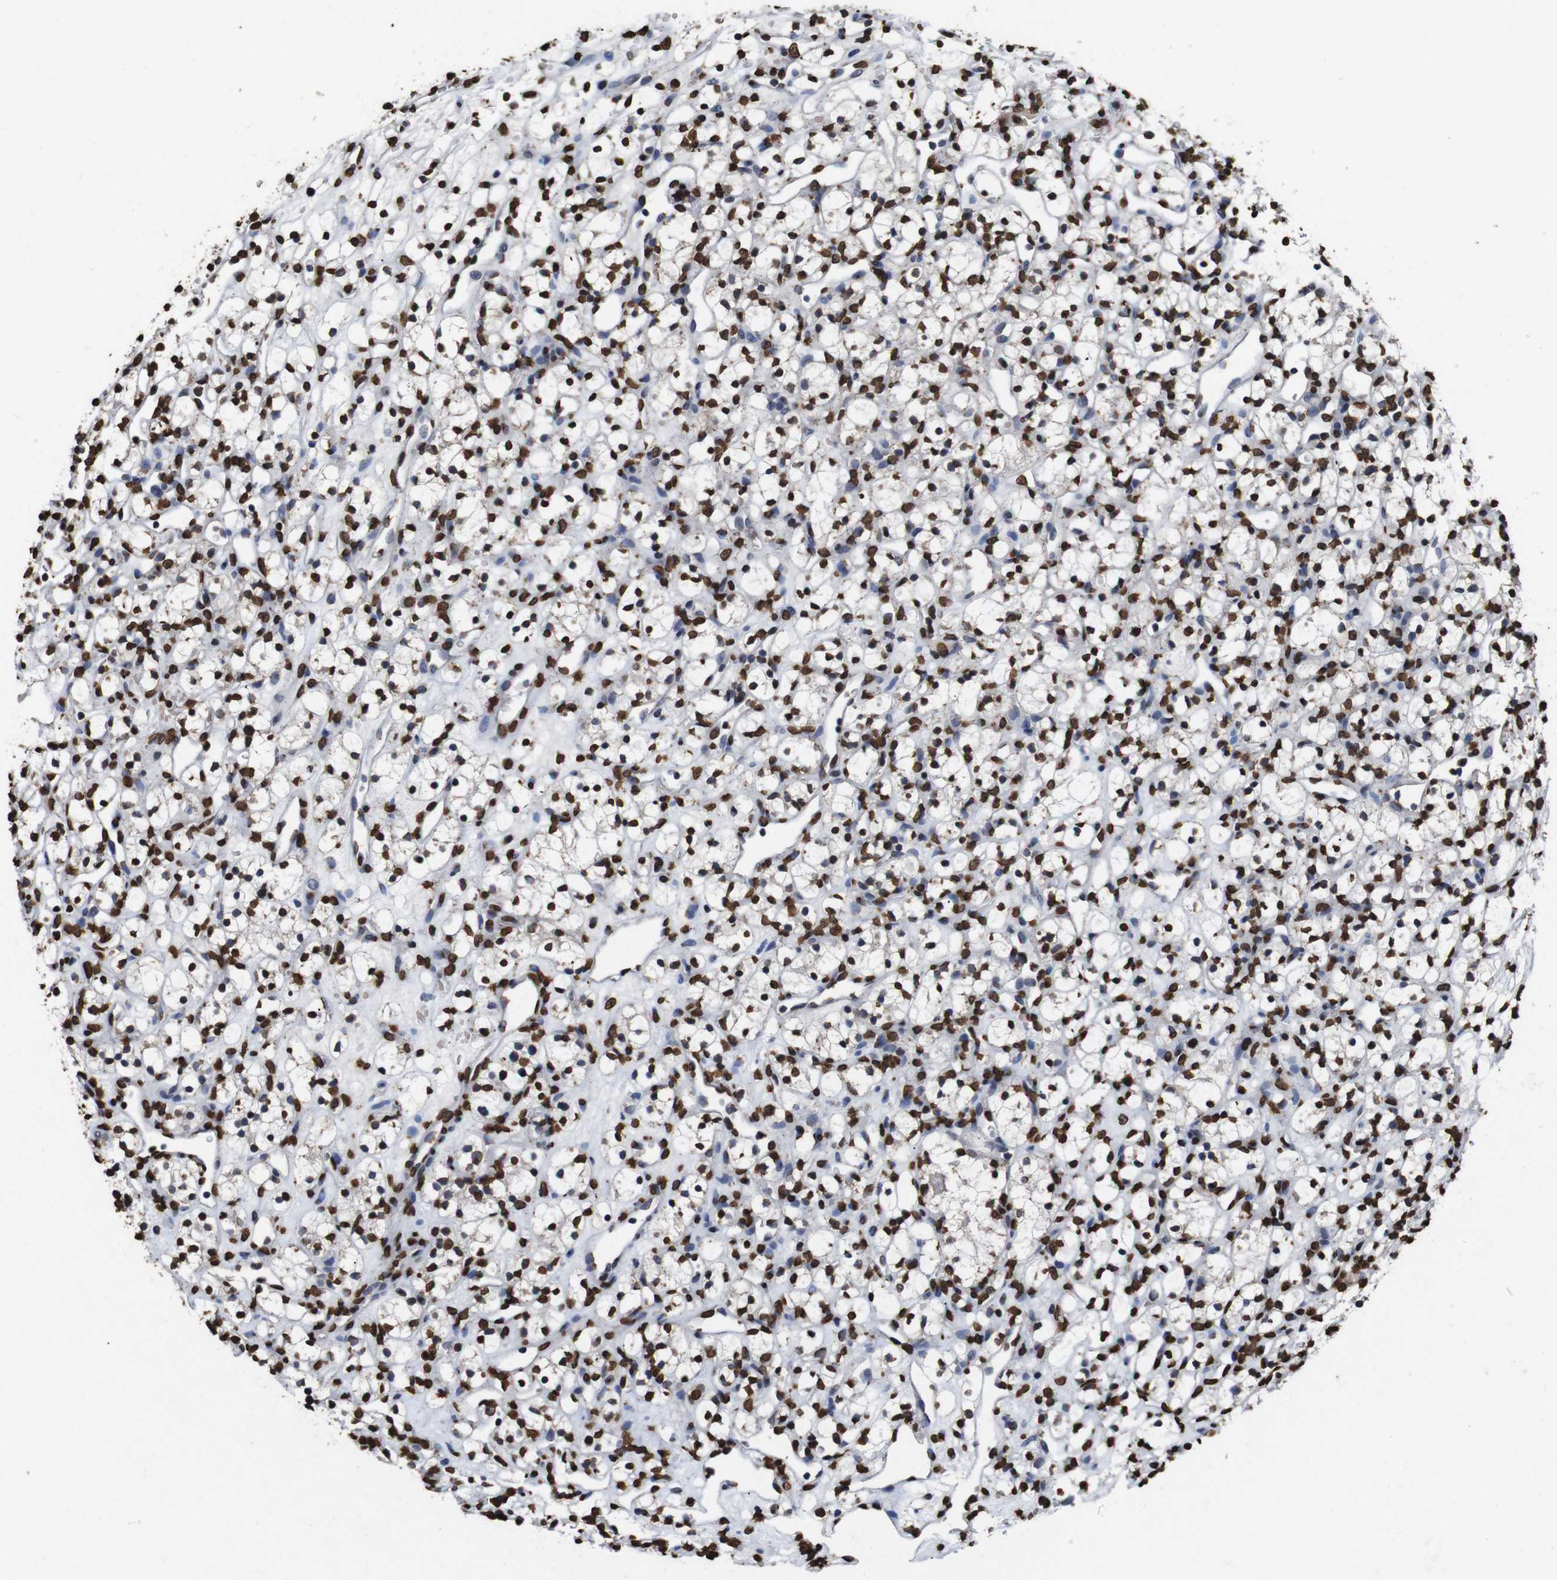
{"staining": {"intensity": "strong", "quantity": ">75%", "location": "nuclear"}, "tissue": "renal cancer", "cell_type": "Tumor cells", "image_type": "cancer", "snomed": [{"axis": "morphology", "description": "Adenocarcinoma, NOS"}, {"axis": "topography", "description": "Kidney"}], "caption": "Human adenocarcinoma (renal) stained for a protein (brown) exhibits strong nuclear positive expression in about >75% of tumor cells.", "gene": "MDM2", "patient": {"sex": "female", "age": 60}}